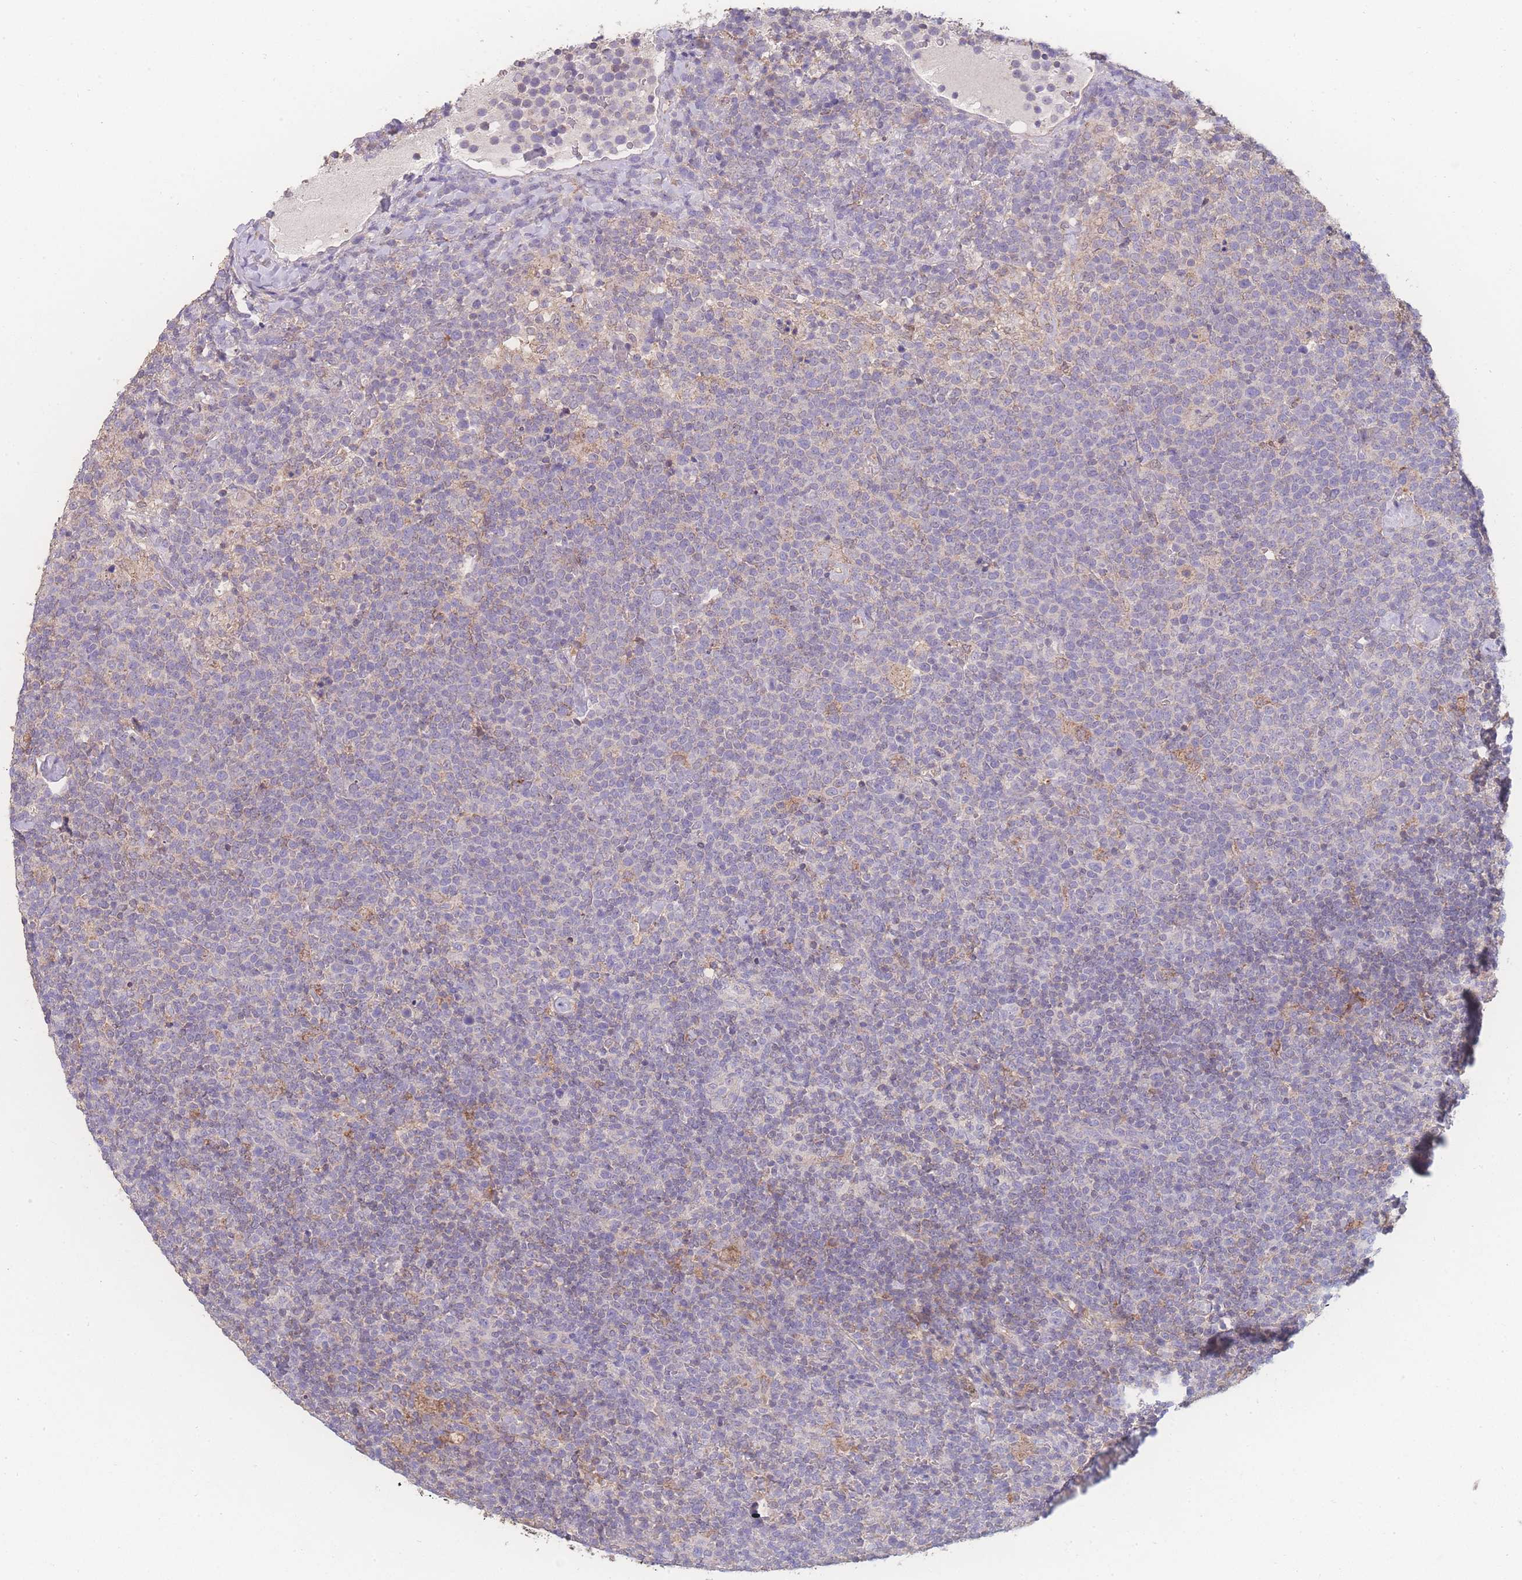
{"staining": {"intensity": "negative", "quantity": "none", "location": "none"}, "tissue": "lymphoma", "cell_type": "Tumor cells", "image_type": "cancer", "snomed": [{"axis": "morphology", "description": "Malignant lymphoma, non-Hodgkin's type, High grade"}, {"axis": "topography", "description": "Lymph node"}], "caption": "High power microscopy histopathology image of an immunohistochemistry photomicrograph of high-grade malignant lymphoma, non-Hodgkin's type, revealing no significant positivity in tumor cells.", "gene": "GIPR", "patient": {"sex": "male", "age": 61}}